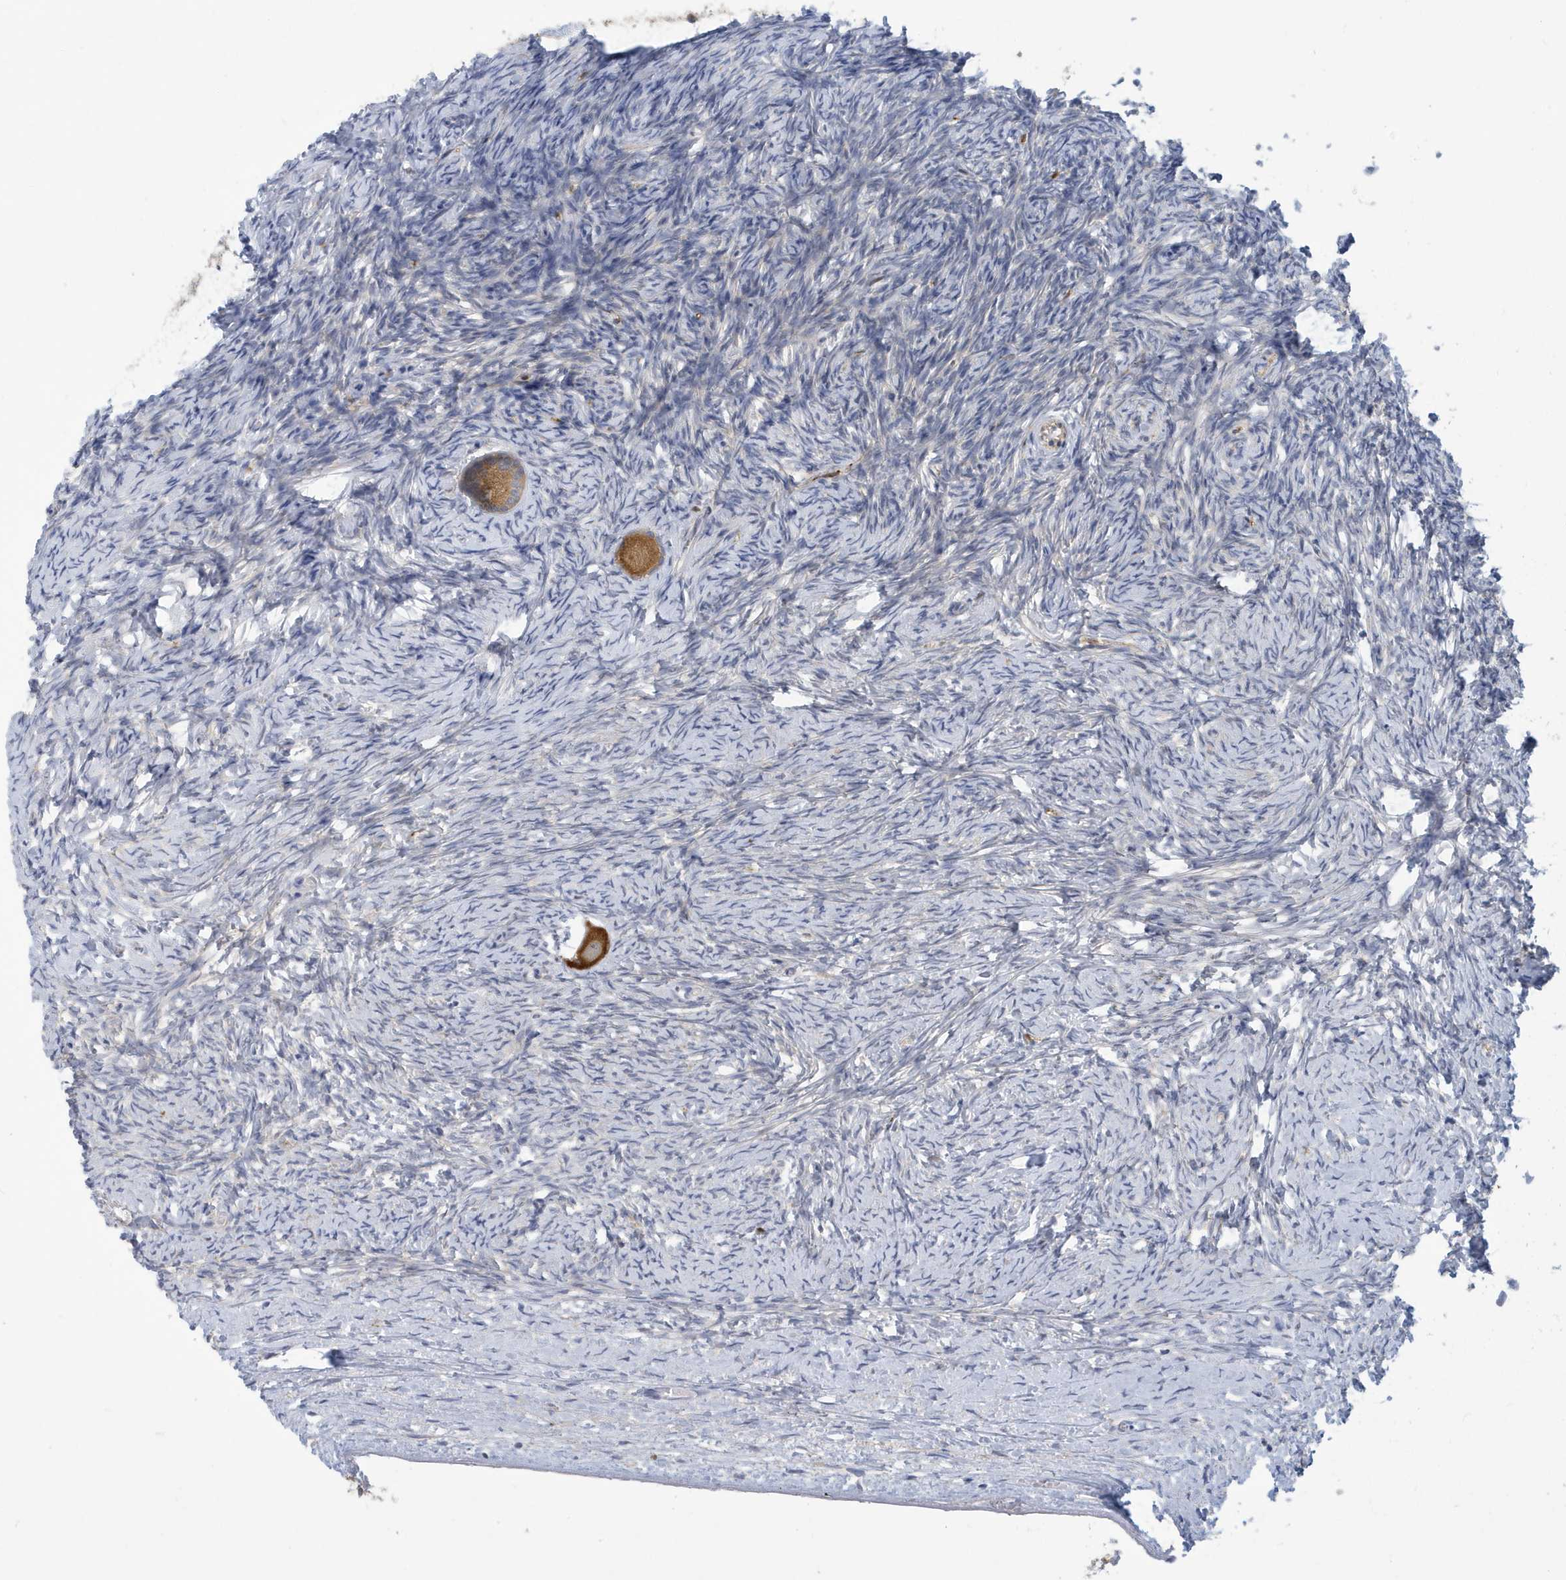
{"staining": {"intensity": "strong", "quantity": ">75%", "location": "cytoplasmic/membranous"}, "tissue": "ovary", "cell_type": "Follicle cells", "image_type": "normal", "snomed": [{"axis": "morphology", "description": "Normal tissue, NOS"}, {"axis": "morphology", "description": "Developmental malformation"}, {"axis": "topography", "description": "Ovary"}], "caption": "Protein analysis of unremarkable ovary exhibits strong cytoplasmic/membranous expression in approximately >75% of follicle cells. (brown staining indicates protein expression, while blue staining denotes nuclei).", "gene": "VTA1", "patient": {"sex": "female", "age": 39}}